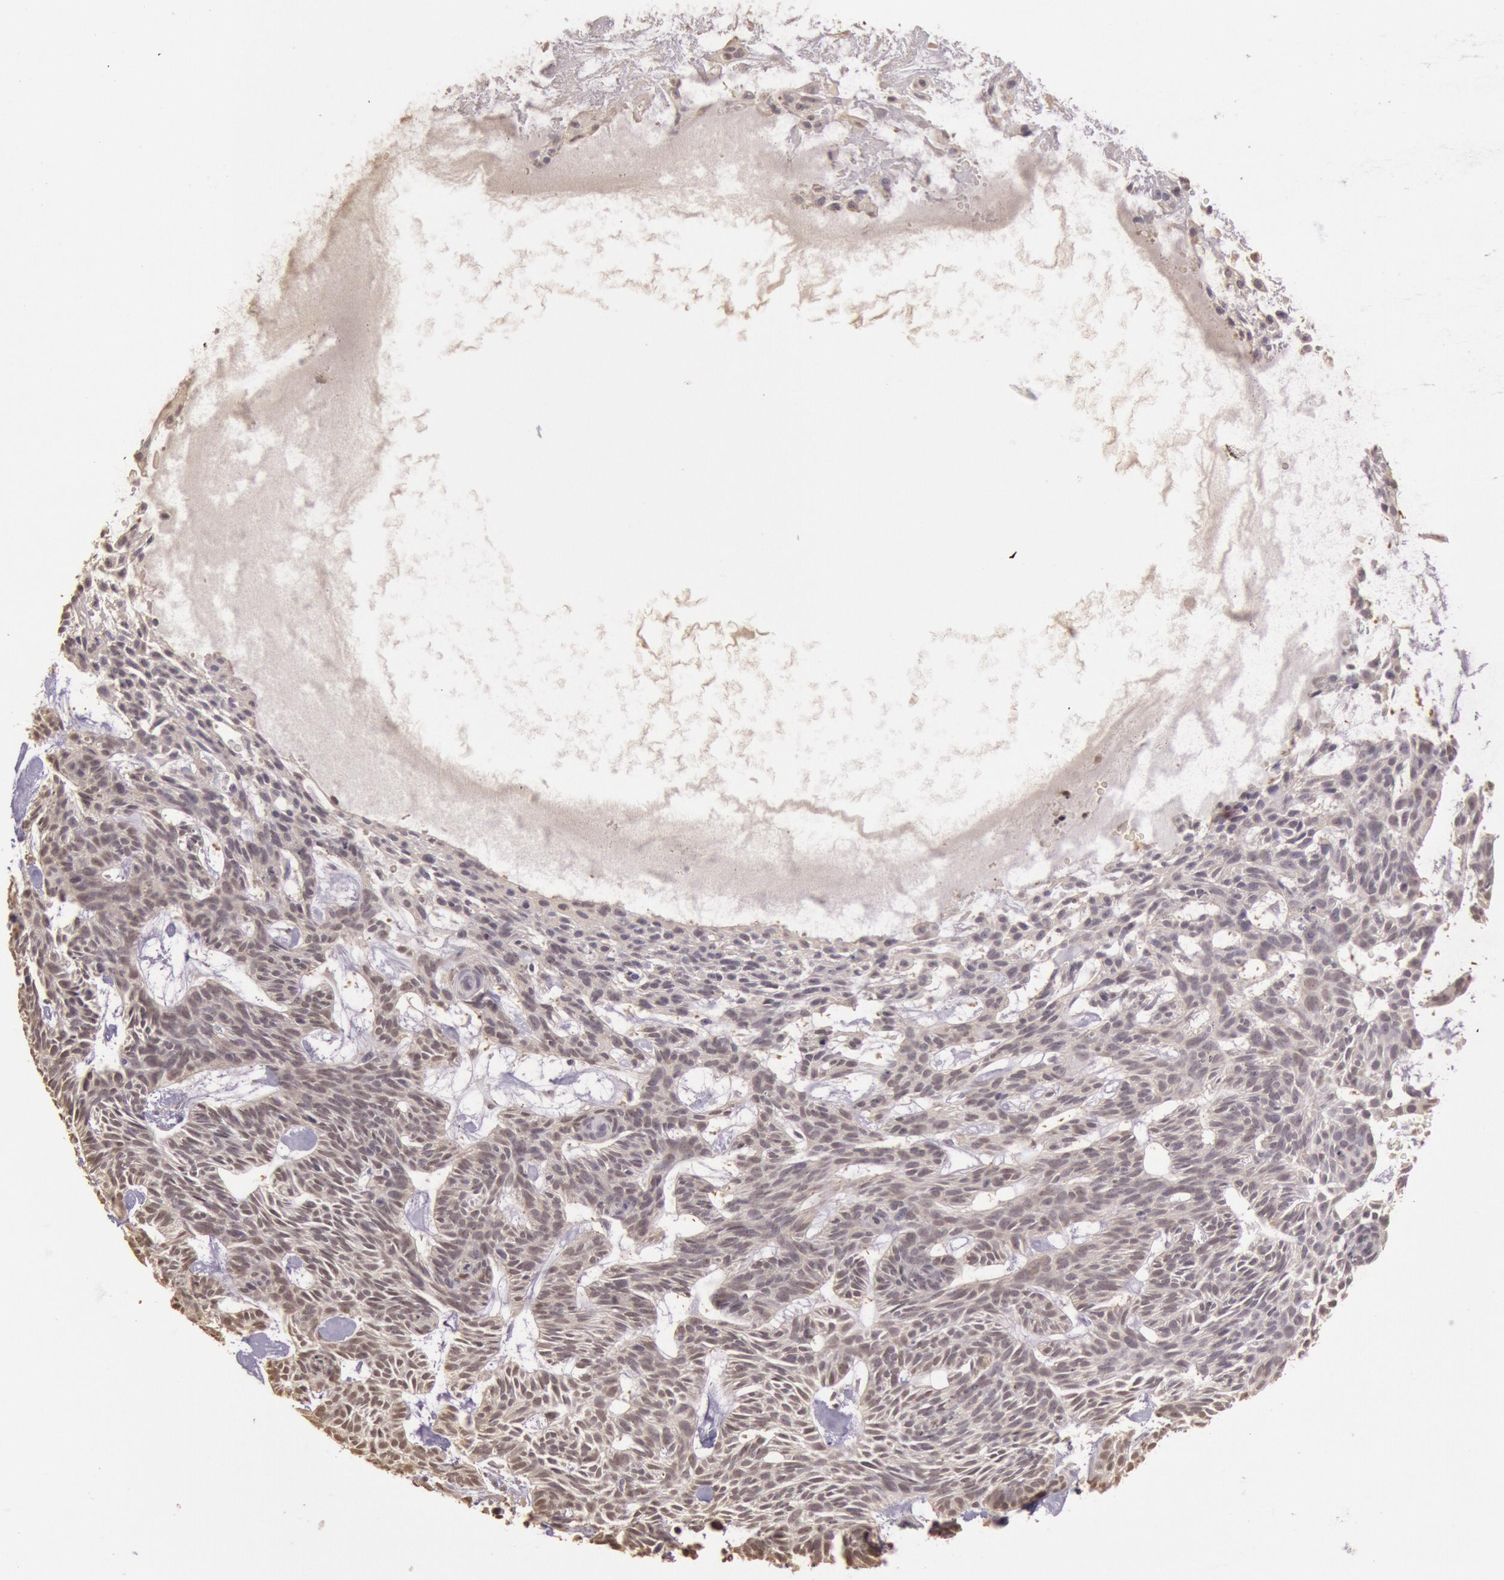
{"staining": {"intensity": "weak", "quantity": "25%-75%", "location": "cytoplasmic/membranous,nuclear"}, "tissue": "skin cancer", "cell_type": "Tumor cells", "image_type": "cancer", "snomed": [{"axis": "morphology", "description": "Basal cell carcinoma"}, {"axis": "topography", "description": "Skin"}], "caption": "A low amount of weak cytoplasmic/membranous and nuclear expression is present in about 25%-75% of tumor cells in skin cancer tissue.", "gene": "SOD1", "patient": {"sex": "male", "age": 75}}